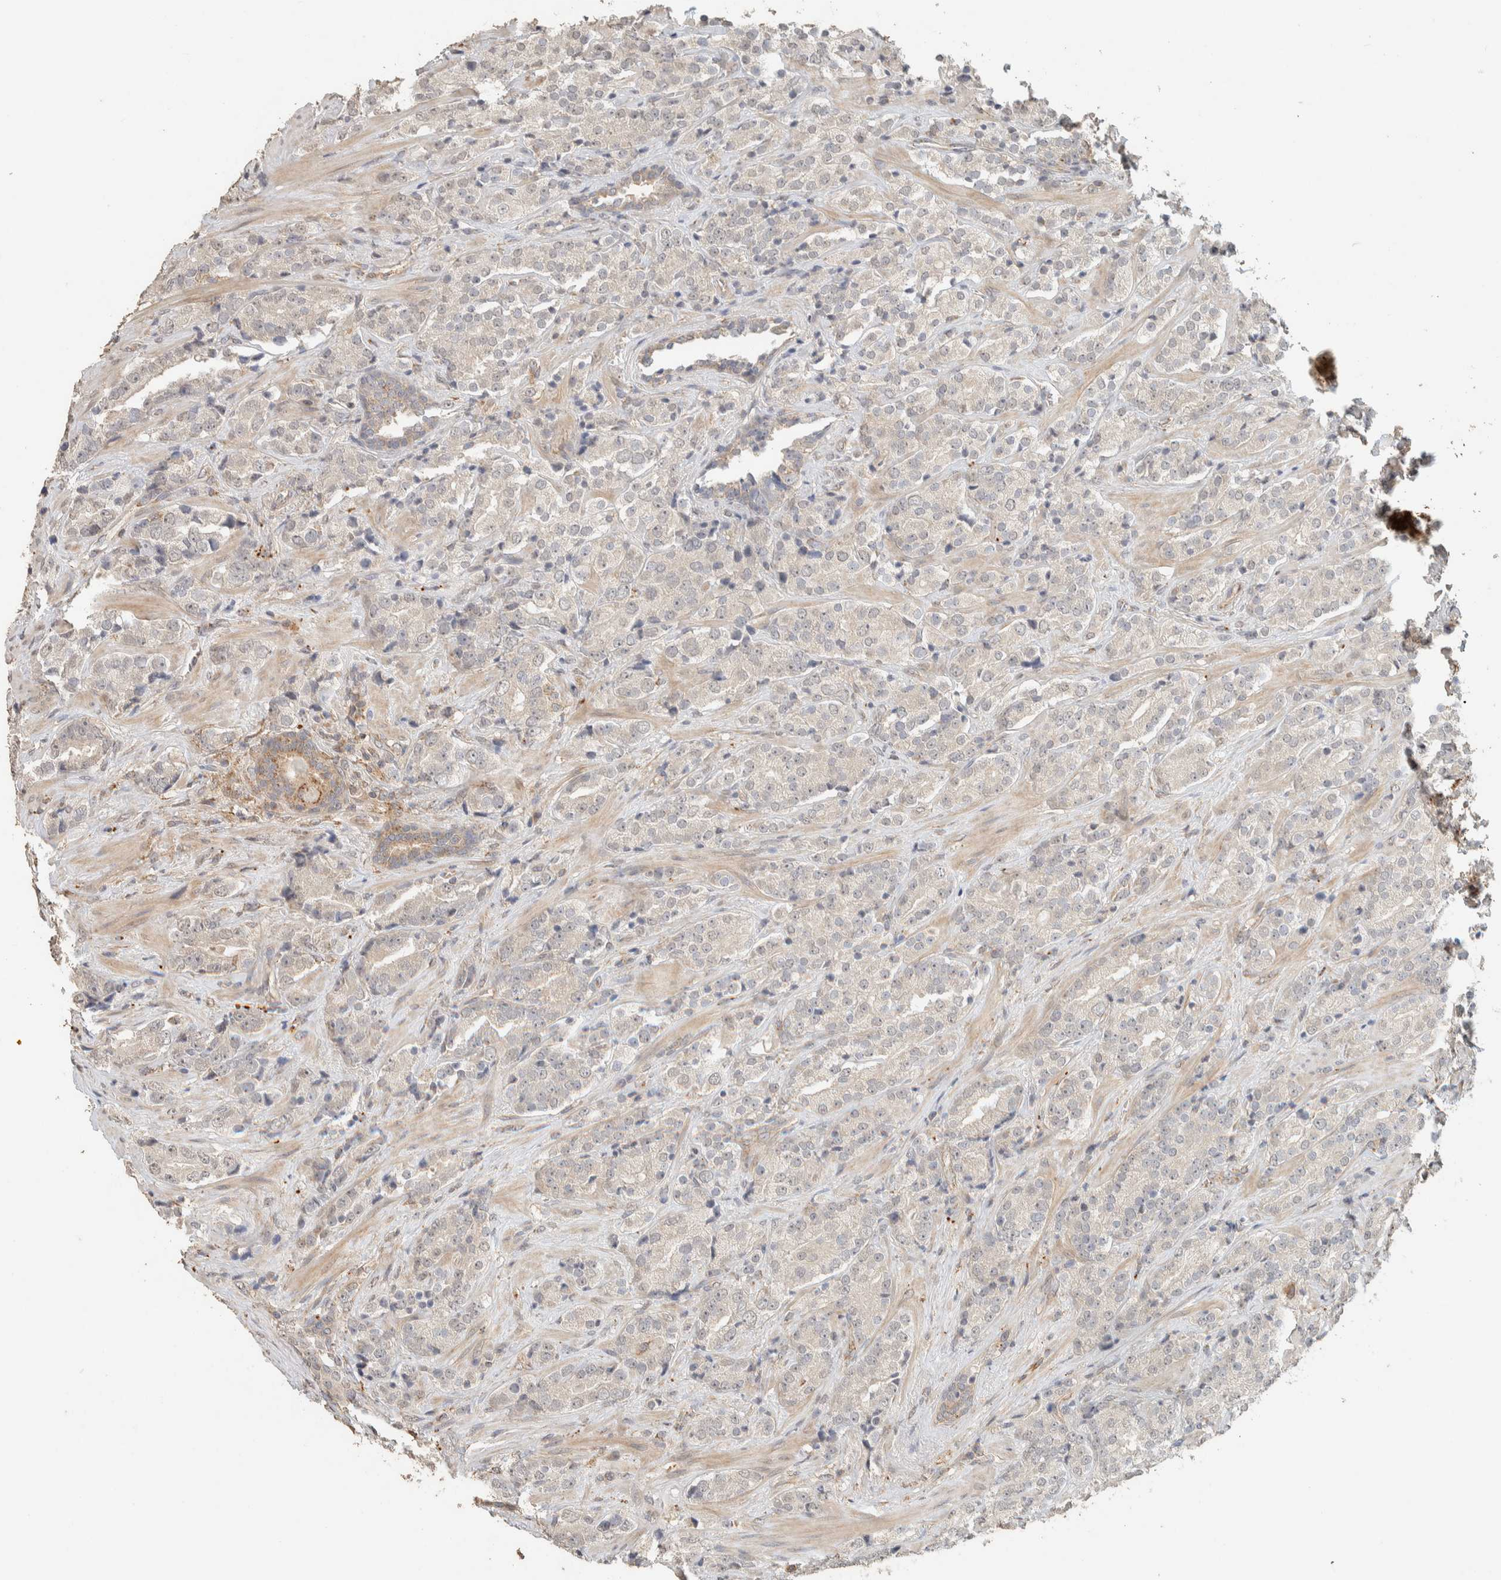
{"staining": {"intensity": "weak", "quantity": "25%-75%", "location": "cytoplasmic/membranous"}, "tissue": "prostate cancer", "cell_type": "Tumor cells", "image_type": "cancer", "snomed": [{"axis": "morphology", "description": "Adenocarcinoma, High grade"}, {"axis": "topography", "description": "Prostate"}], "caption": "Prostate cancer tissue reveals weak cytoplasmic/membranous positivity in approximately 25%-75% of tumor cells, visualized by immunohistochemistry. The staining was performed using DAB (3,3'-diaminobenzidine) to visualize the protein expression in brown, while the nuclei were stained in blue with hematoxylin (Magnification: 20x).", "gene": "PDE7B", "patient": {"sex": "male", "age": 71}}